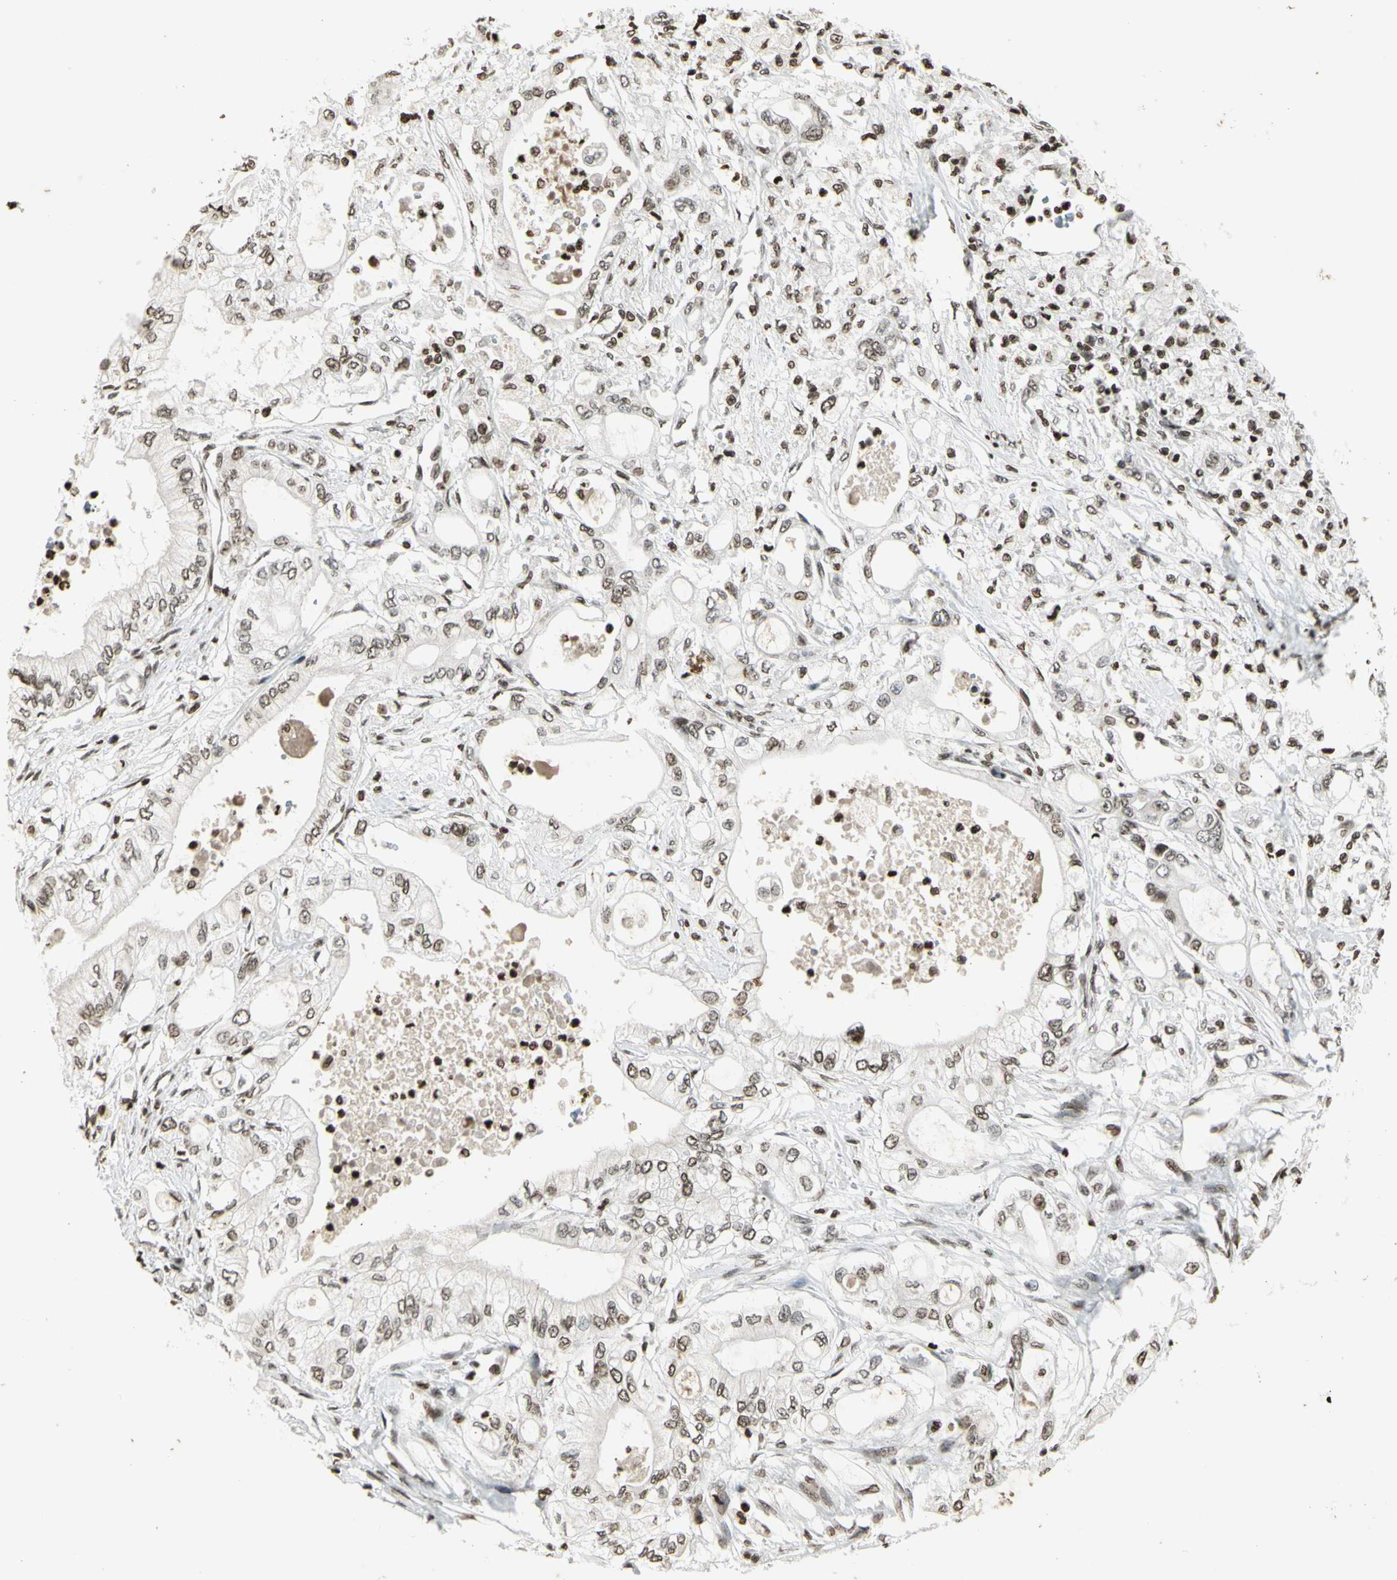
{"staining": {"intensity": "moderate", "quantity": "25%-75%", "location": "cytoplasmic/membranous,nuclear"}, "tissue": "pancreatic cancer", "cell_type": "Tumor cells", "image_type": "cancer", "snomed": [{"axis": "morphology", "description": "Adenocarcinoma, NOS"}, {"axis": "topography", "description": "Pancreas"}], "caption": "DAB (3,3'-diaminobenzidine) immunohistochemical staining of human pancreatic cancer shows moderate cytoplasmic/membranous and nuclear protein expression in about 25%-75% of tumor cells.", "gene": "RORA", "patient": {"sex": "male", "age": 79}}